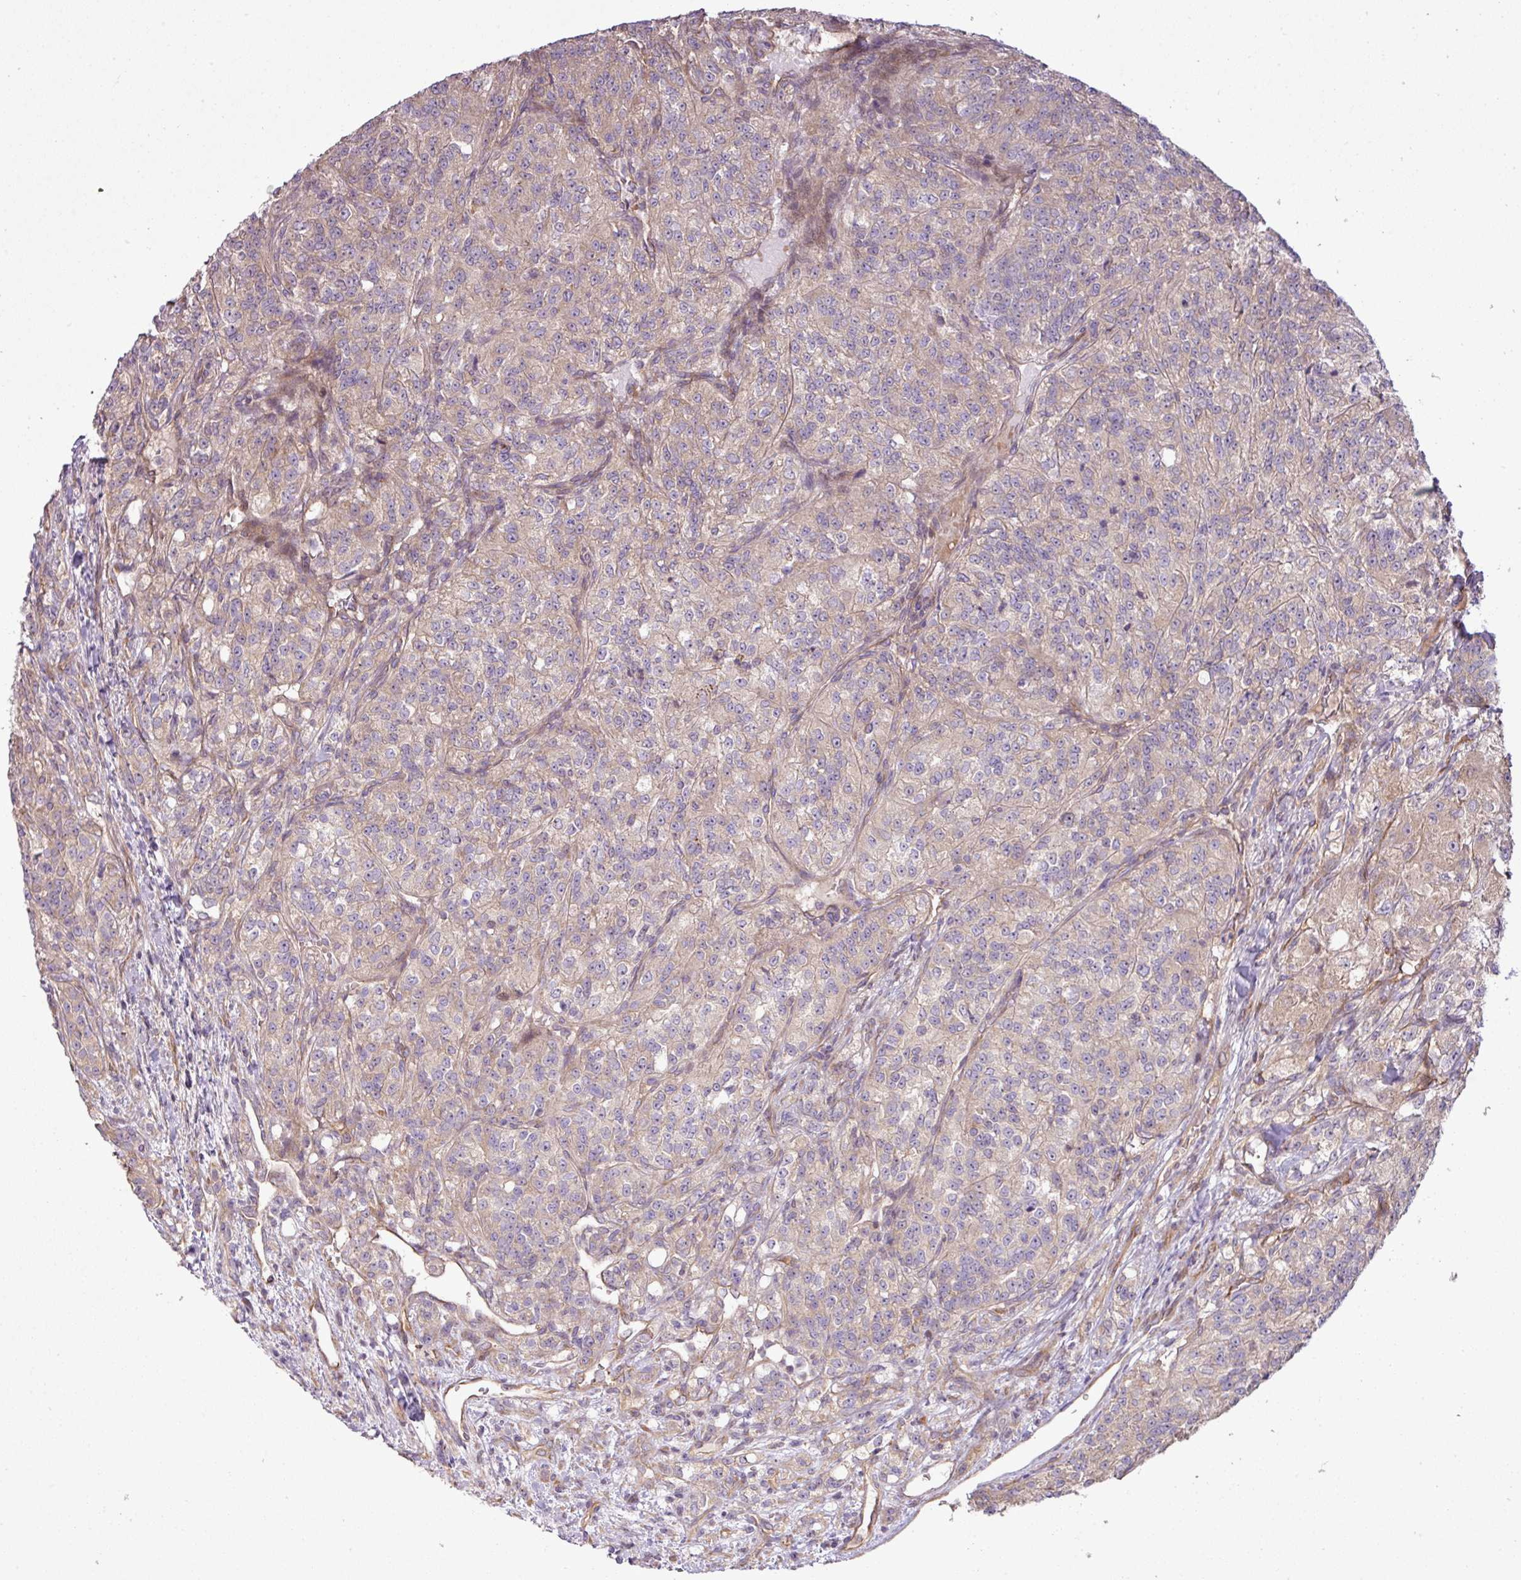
{"staining": {"intensity": "weak", "quantity": "<25%", "location": "cytoplasmic/membranous"}, "tissue": "renal cancer", "cell_type": "Tumor cells", "image_type": "cancer", "snomed": [{"axis": "morphology", "description": "Adenocarcinoma, NOS"}, {"axis": "topography", "description": "Kidney"}], "caption": "DAB (3,3'-diaminobenzidine) immunohistochemical staining of human renal cancer displays no significant staining in tumor cells.", "gene": "COX18", "patient": {"sex": "female", "age": 63}}